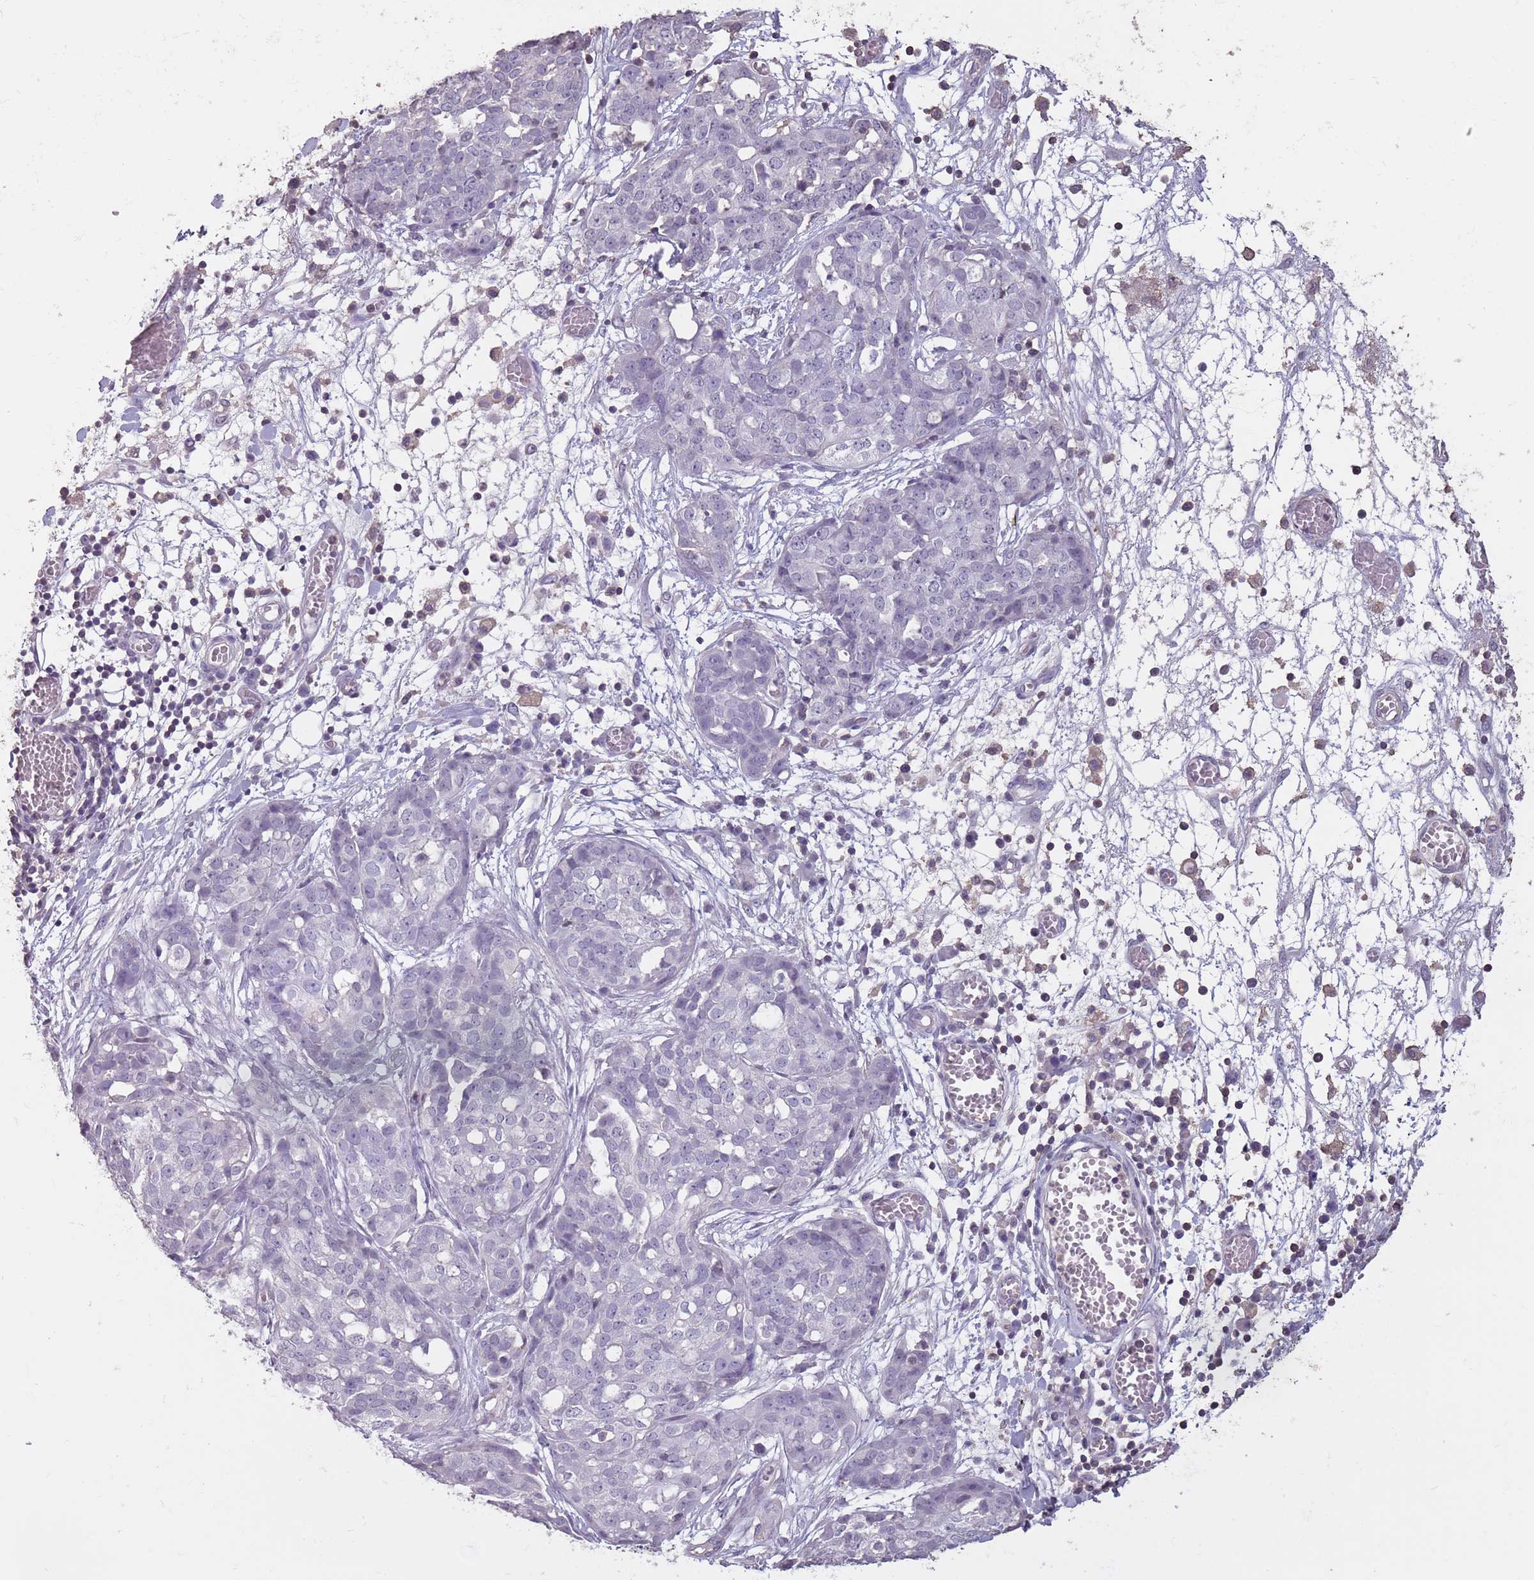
{"staining": {"intensity": "negative", "quantity": "none", "location": "none"}, "tissue": "ovarian cancer", "cell_type": "Tumor cells", "image_type": "cancer", "snomed": [{"axis": "morphology", "description": "Cystadenocarcinoma, serous, NOS"}, {"axis": "topography", "description": "Soft tissue"}, {"axis": "topography", "description": "Ovary"}], "caption": "IHC micrograph of neoplastic tissue: human ovarian cancer (serous cystadenocarcinoma) stained with DAB (3,3'-diaminobenzidine) displays no significant protein staining in tumor cells.", "gene": "SUN5", "patient": {"sex": "female", "age": 57}}